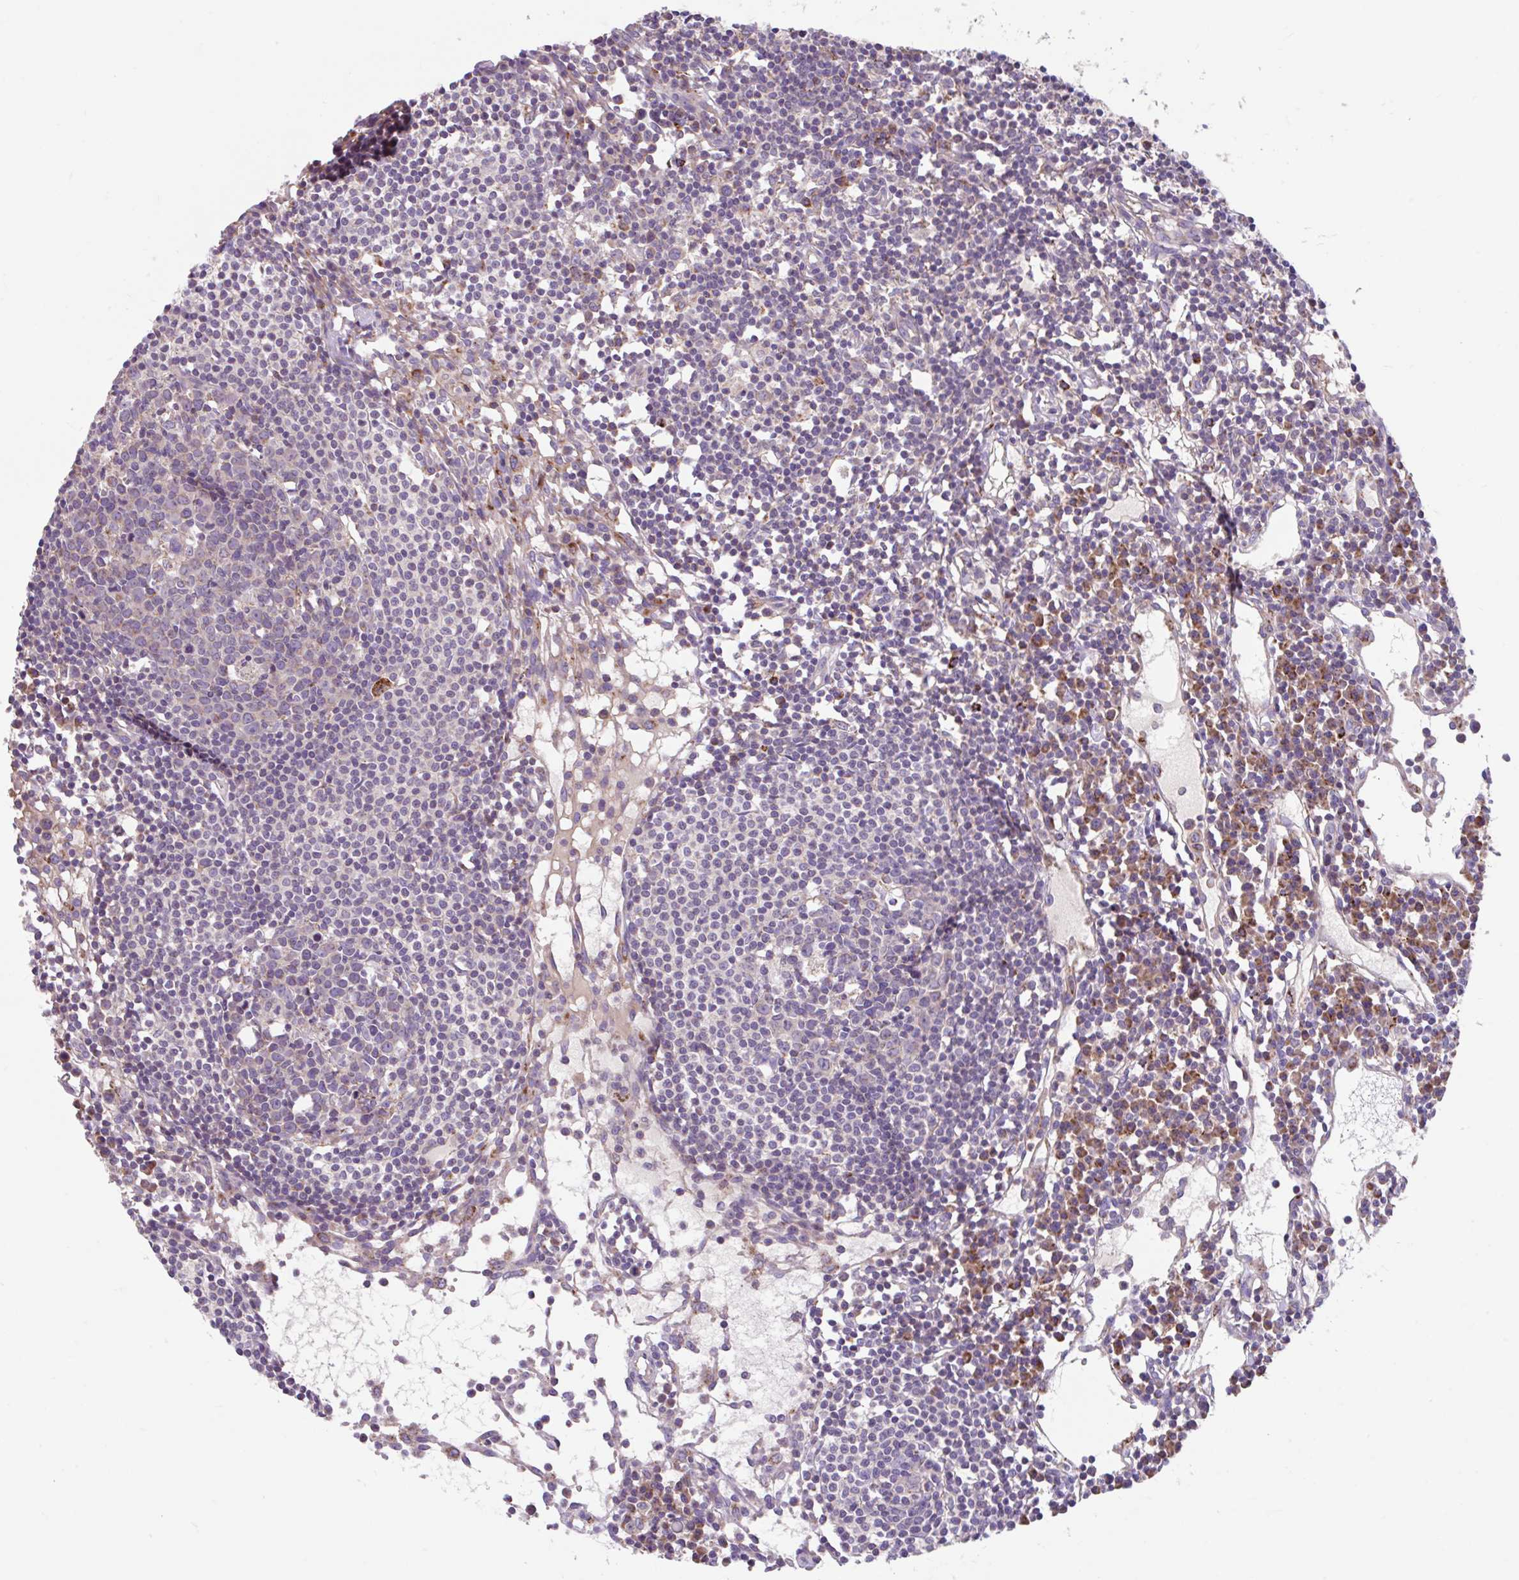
{"staining": {"intensity": "negative", "quantity": "none", "location": "none"}, "tissue": "lymph node", "cell_type": "Germinal center cells", "image_type": "normal", "snomed": [{"axis": "morphology", "description": "Normal tissue, NOS"}, {"axis": "topography", "description": "Lymph node"}], "caption": "Immunohistochemistry (IHC) micrograph of benign lymph node: lymph node stained with DAB (3,3'-diaminobenzidine) demonstrates no significant protein expression in germinal center cells. (Brightfield microscopy of DAB immunohistochemistry (IHC) at high magnification).", "gene": "RALBP1", "patient": {"sex": "female", "age": 78}}